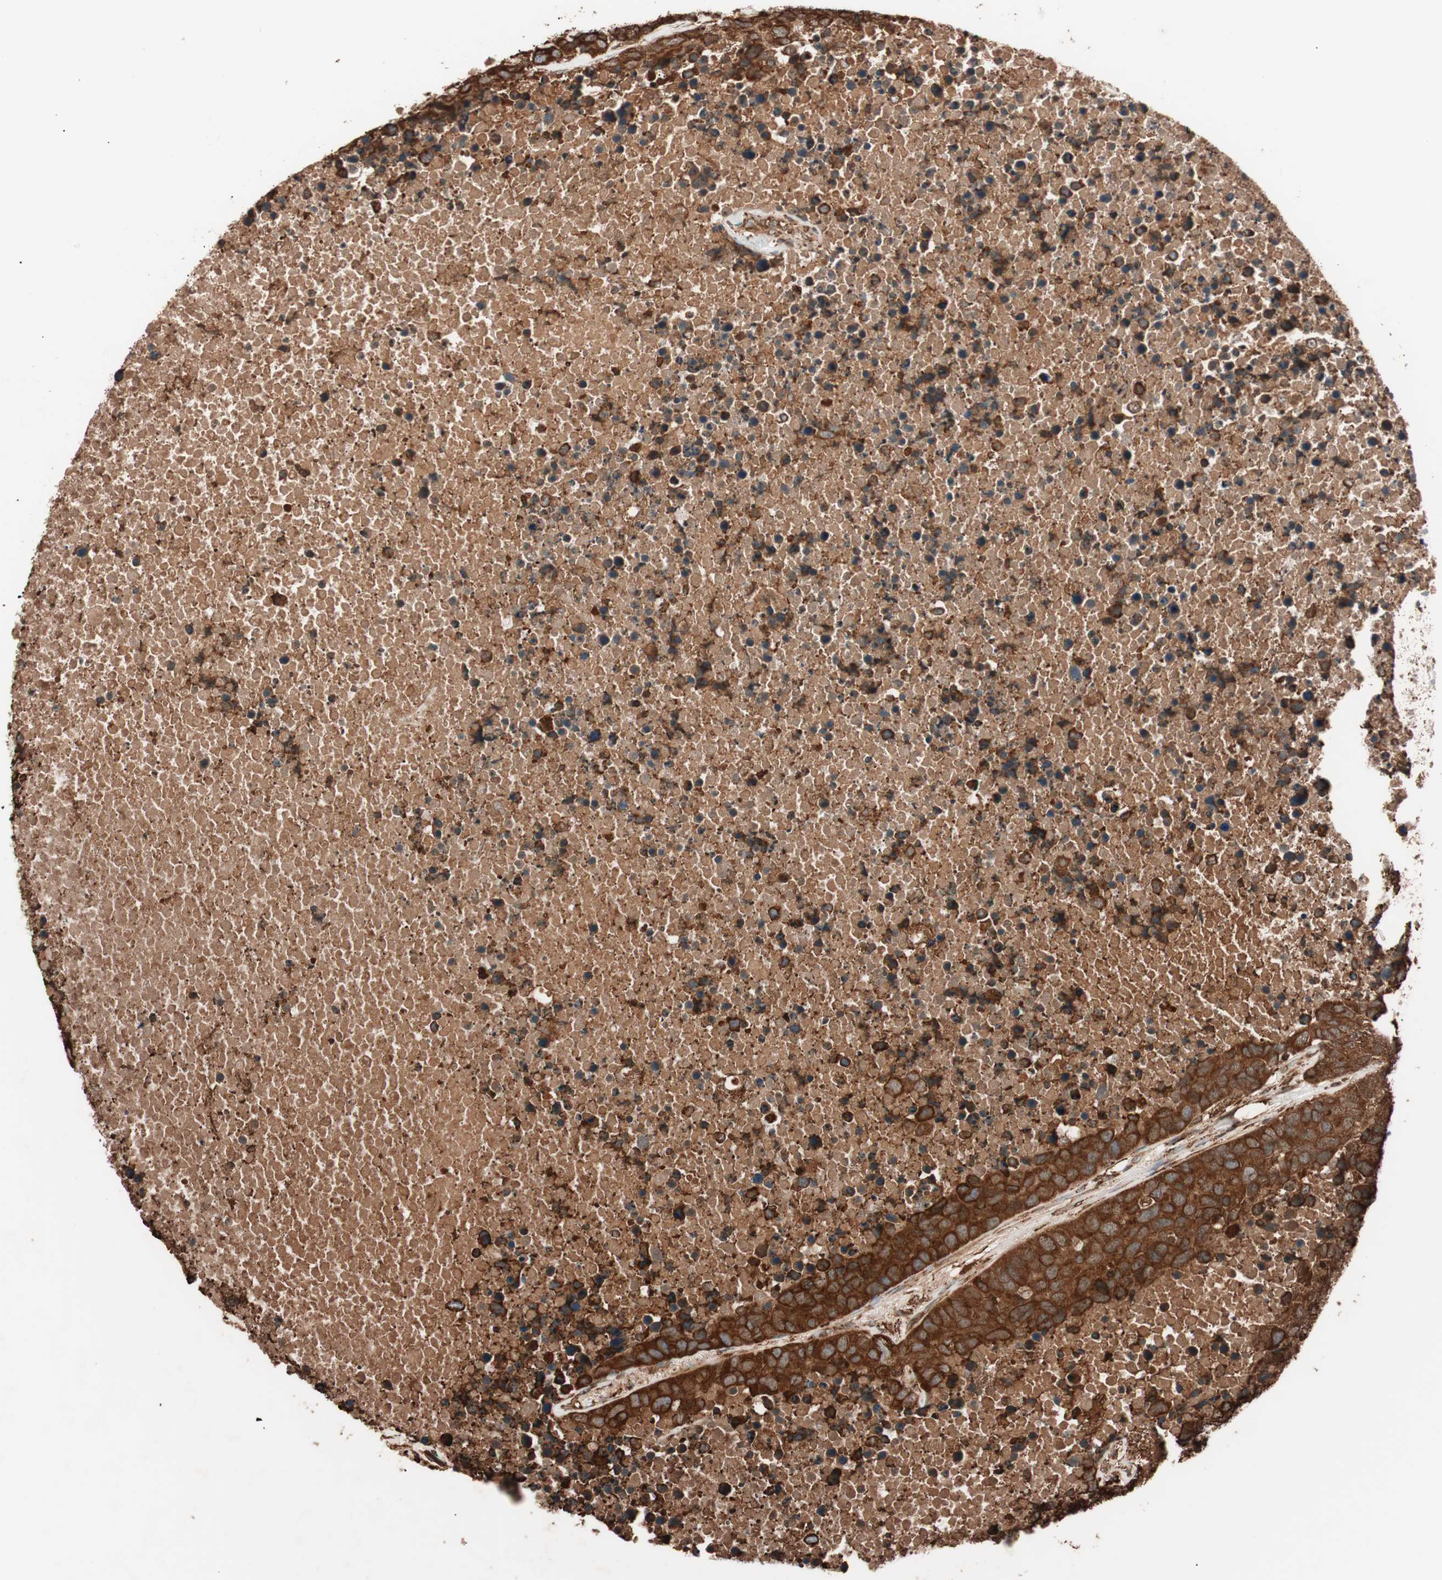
{"staining": {"intensity": "strong", "quantity": ">75%", "location": "cytoplasmic/membranous"}, "tissue": "carcinoid", "cell_type": "Tumor cells", "image_type": "cancer", "snomed": [{"axis": "morphology", "description": "Carcinoid, malignant, NOS"}, {"axis": "topography", "description": "Lung"}], "caption": "Immunohistochemistry (IHC) of carcinoid demonstrates high levels of strong cytoplasmic/membranous positivity in about >75% of tumor cells.", "gene": "VEGFA", "patient": {"sex": "male", "age": 60}}